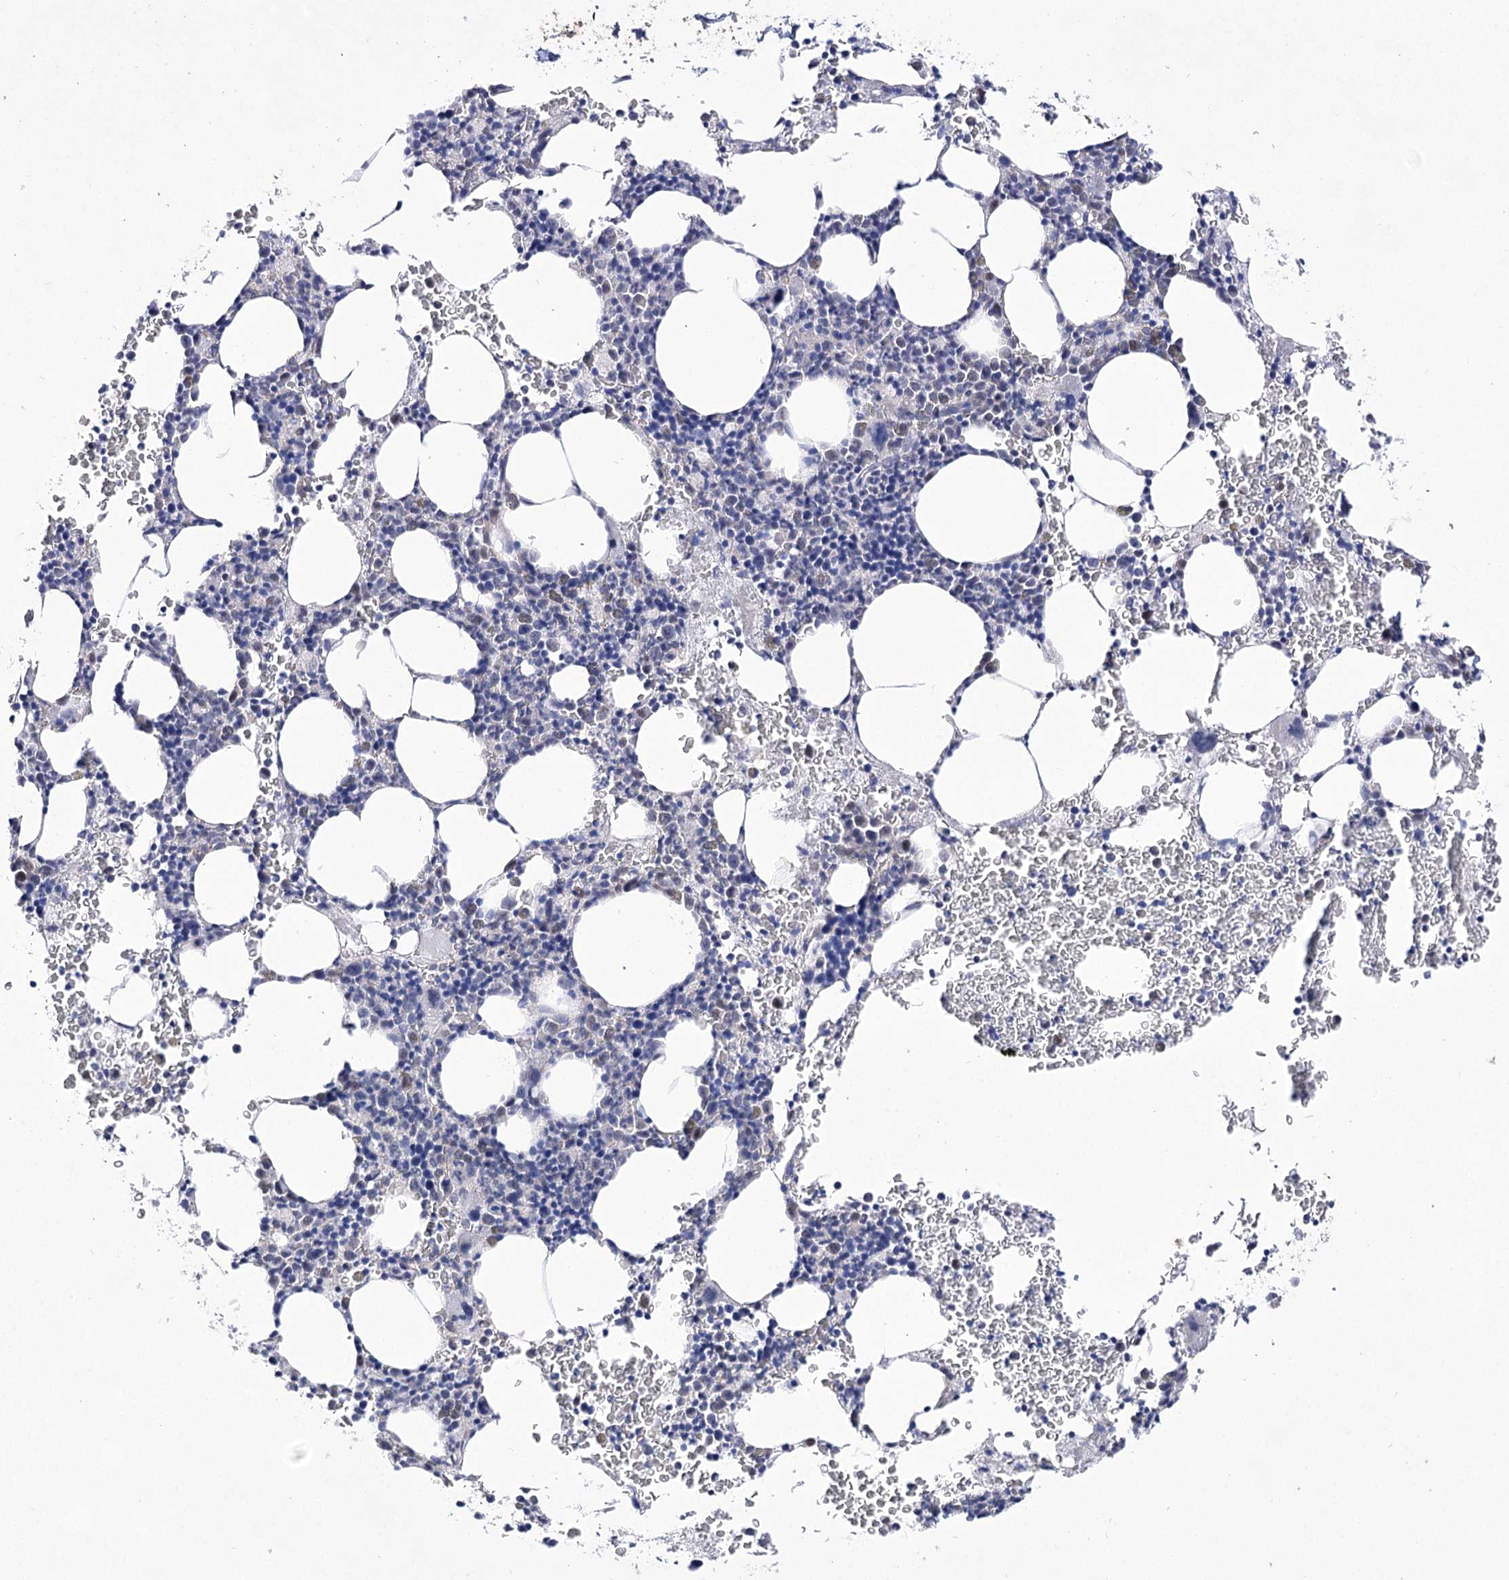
{"staining": {"intensity": "negative", "quantity": "none", "location": "none"}, "tissue": "bone marrow", "cell_type": "Hematopoietic cells", "image_type": "normal", "snomed": [{"axis": "morphology", "description": "Normal tissue, NOS"}, {"axis": "topography", "description": "Bone marrow"}], "caption": "Bone marrow stained for a protein using immunohistochemistry demonstrates no staining hematopoietic cells.", "gene": "UGDH", "patient": {"sex": "male", "age": 79}}